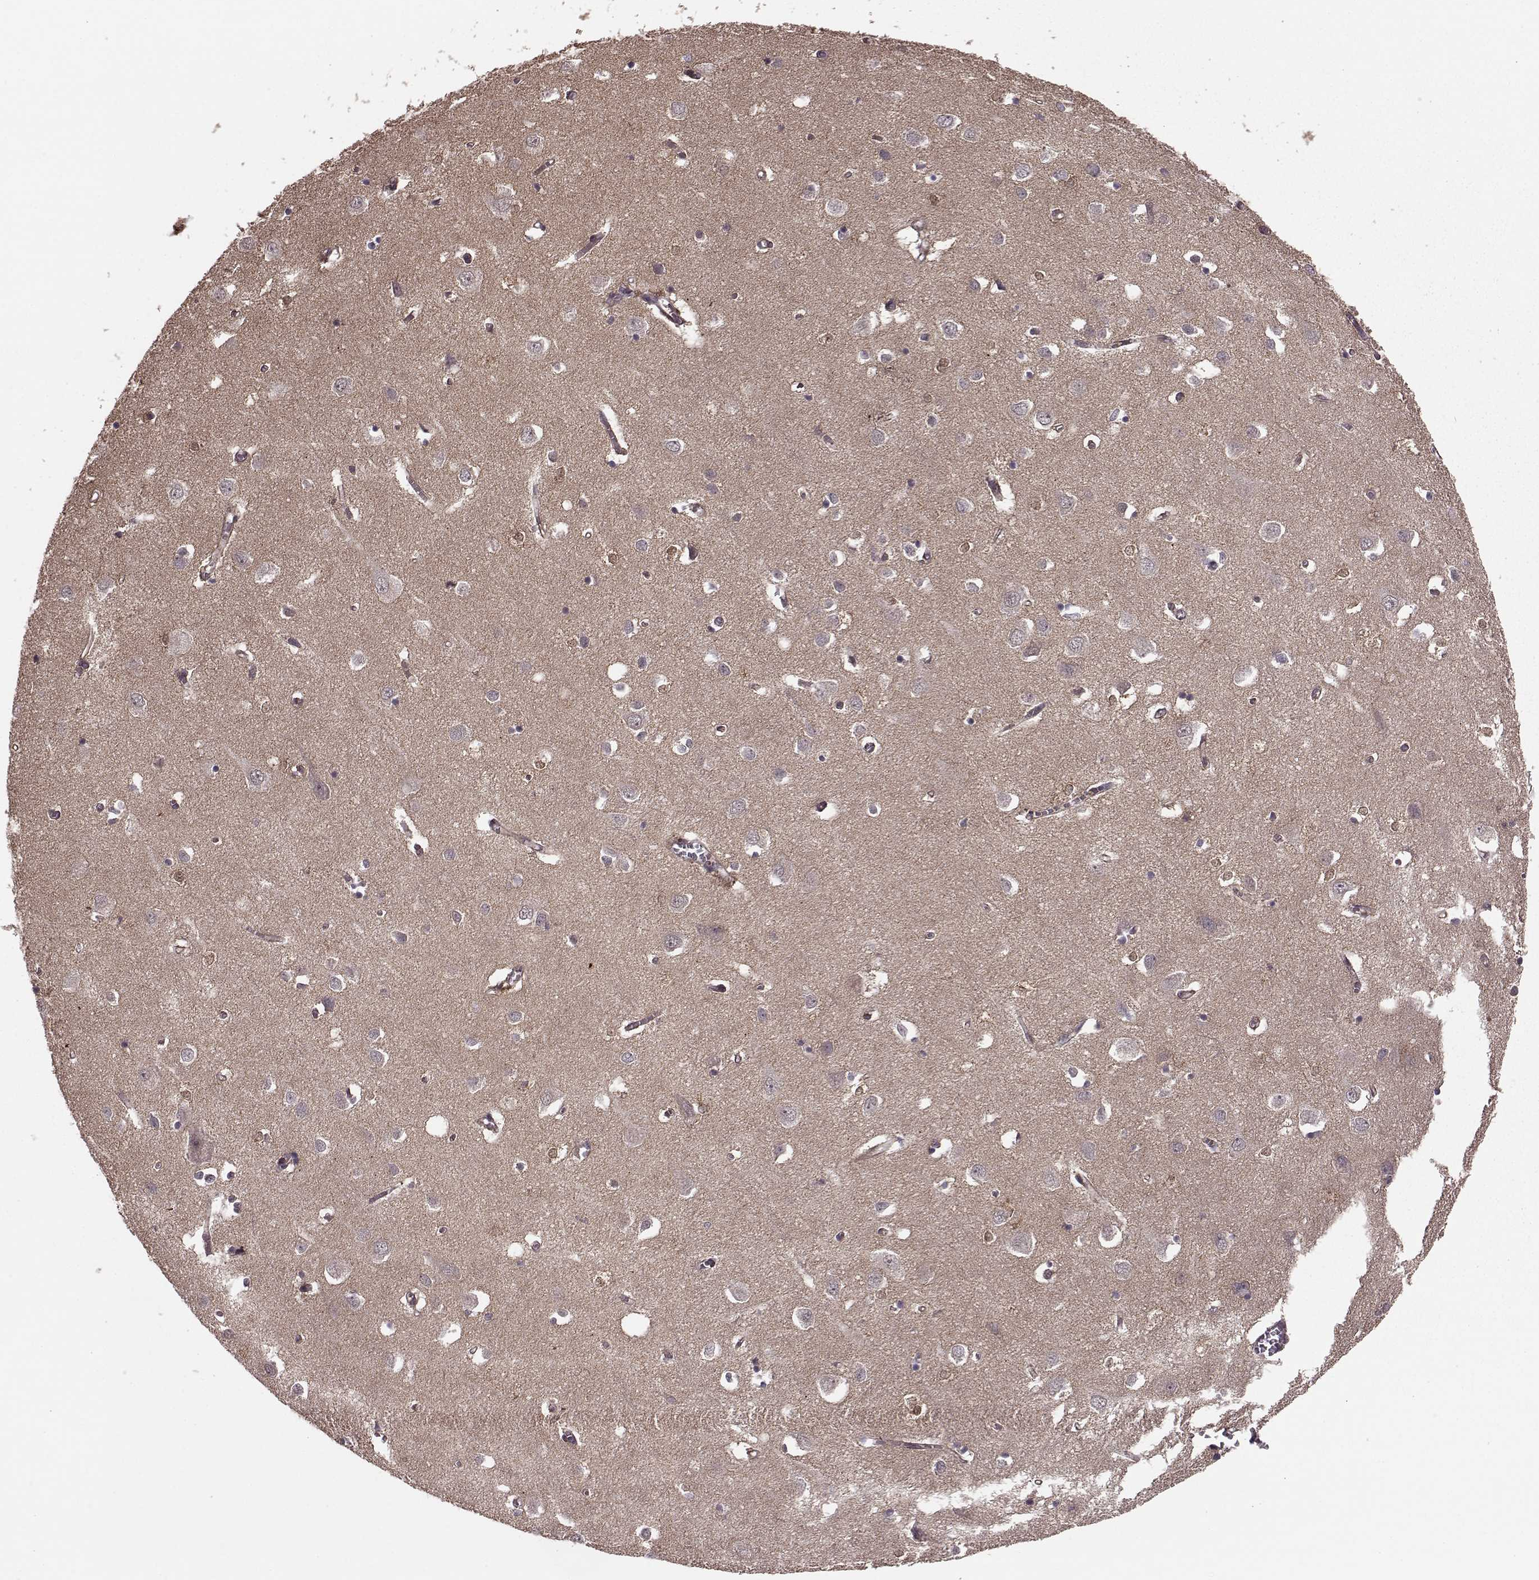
{"staining": {"intensity": "negative", "quantity": "none", "location": "none"}, "tissue": "cerebral cortex", "cell_type": "Endothelial cells", "image_type": "normal", "snomed": [{"axis": "morphology", "description": "Normal tissue, NOS"}, {"axis": "topography", "description": "Cerebral cortex"}], "caption": "Endothelial cells show no significant protein positivity in unremarkable cerebral cortex. Brightfield microscopy of immunohistochemistry (IHC) stained with DAB (3,3'-diaminobenzidine) (brown) and hematoxylin (blue), captured at high magnification.", "gene": "FNIP2", "patient": {"sex": "male", "age": 70}}